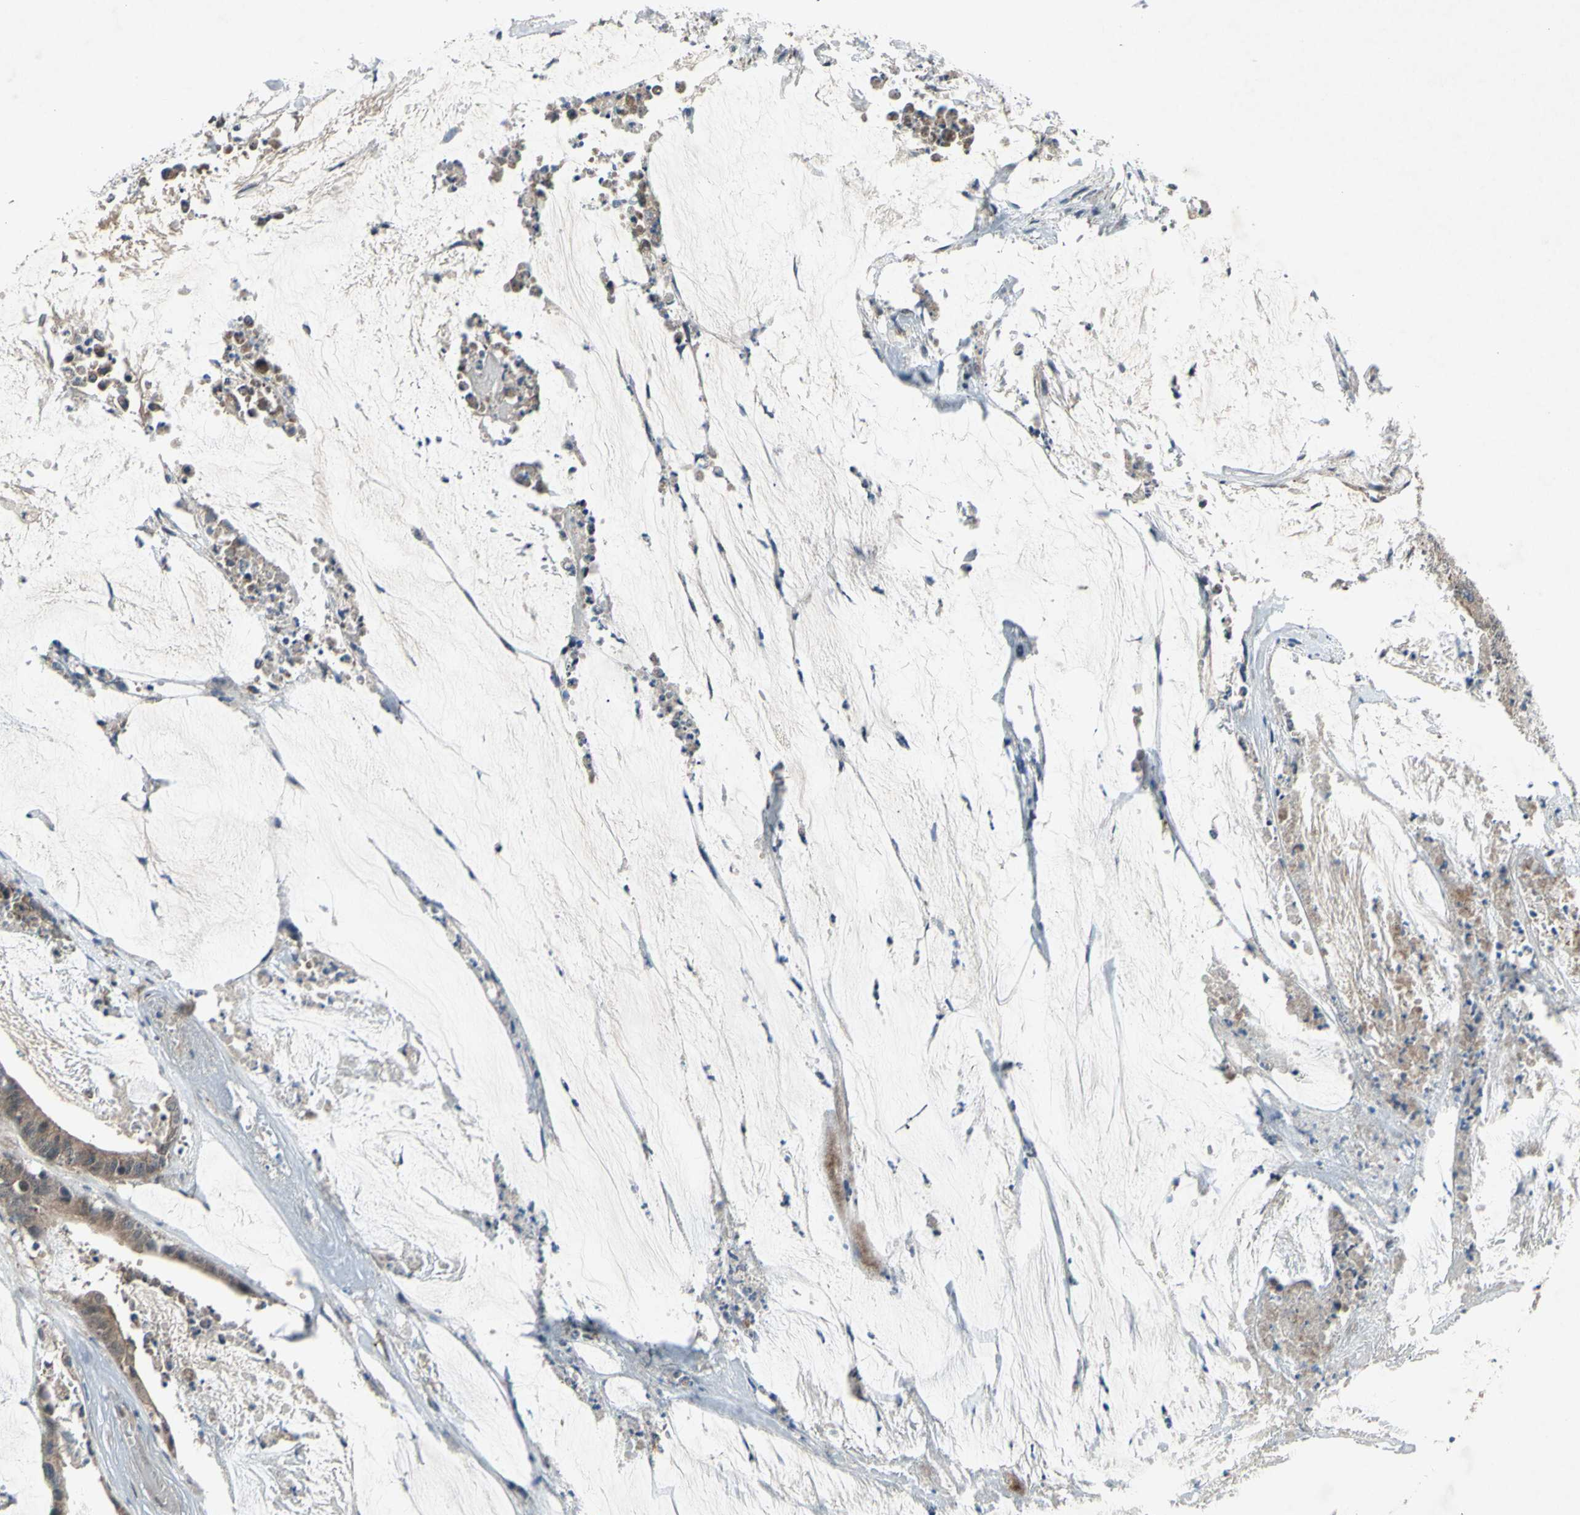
{"staining": {"intensity": "weak", "quantity": ">75%", "location": "cytoplasmic/membranous"}, "tissue": "colorectal cancer", "cell_type": "Tumor cells", "image_type": "cancer", "snomed": [{"axis": "morphology", "description": "Adenocarcinoma, NOS"}, {"axis": "topography", "description": "Rectum"}], "caption": "Weak cytoplasmic/membranous expression for a protein is identified in about >75% of tumor cells of colorectal cancer using immunohistochemistry (IHC).", "gene": "TRDMT1", "patient": {"sex": "female", "age": 66}}